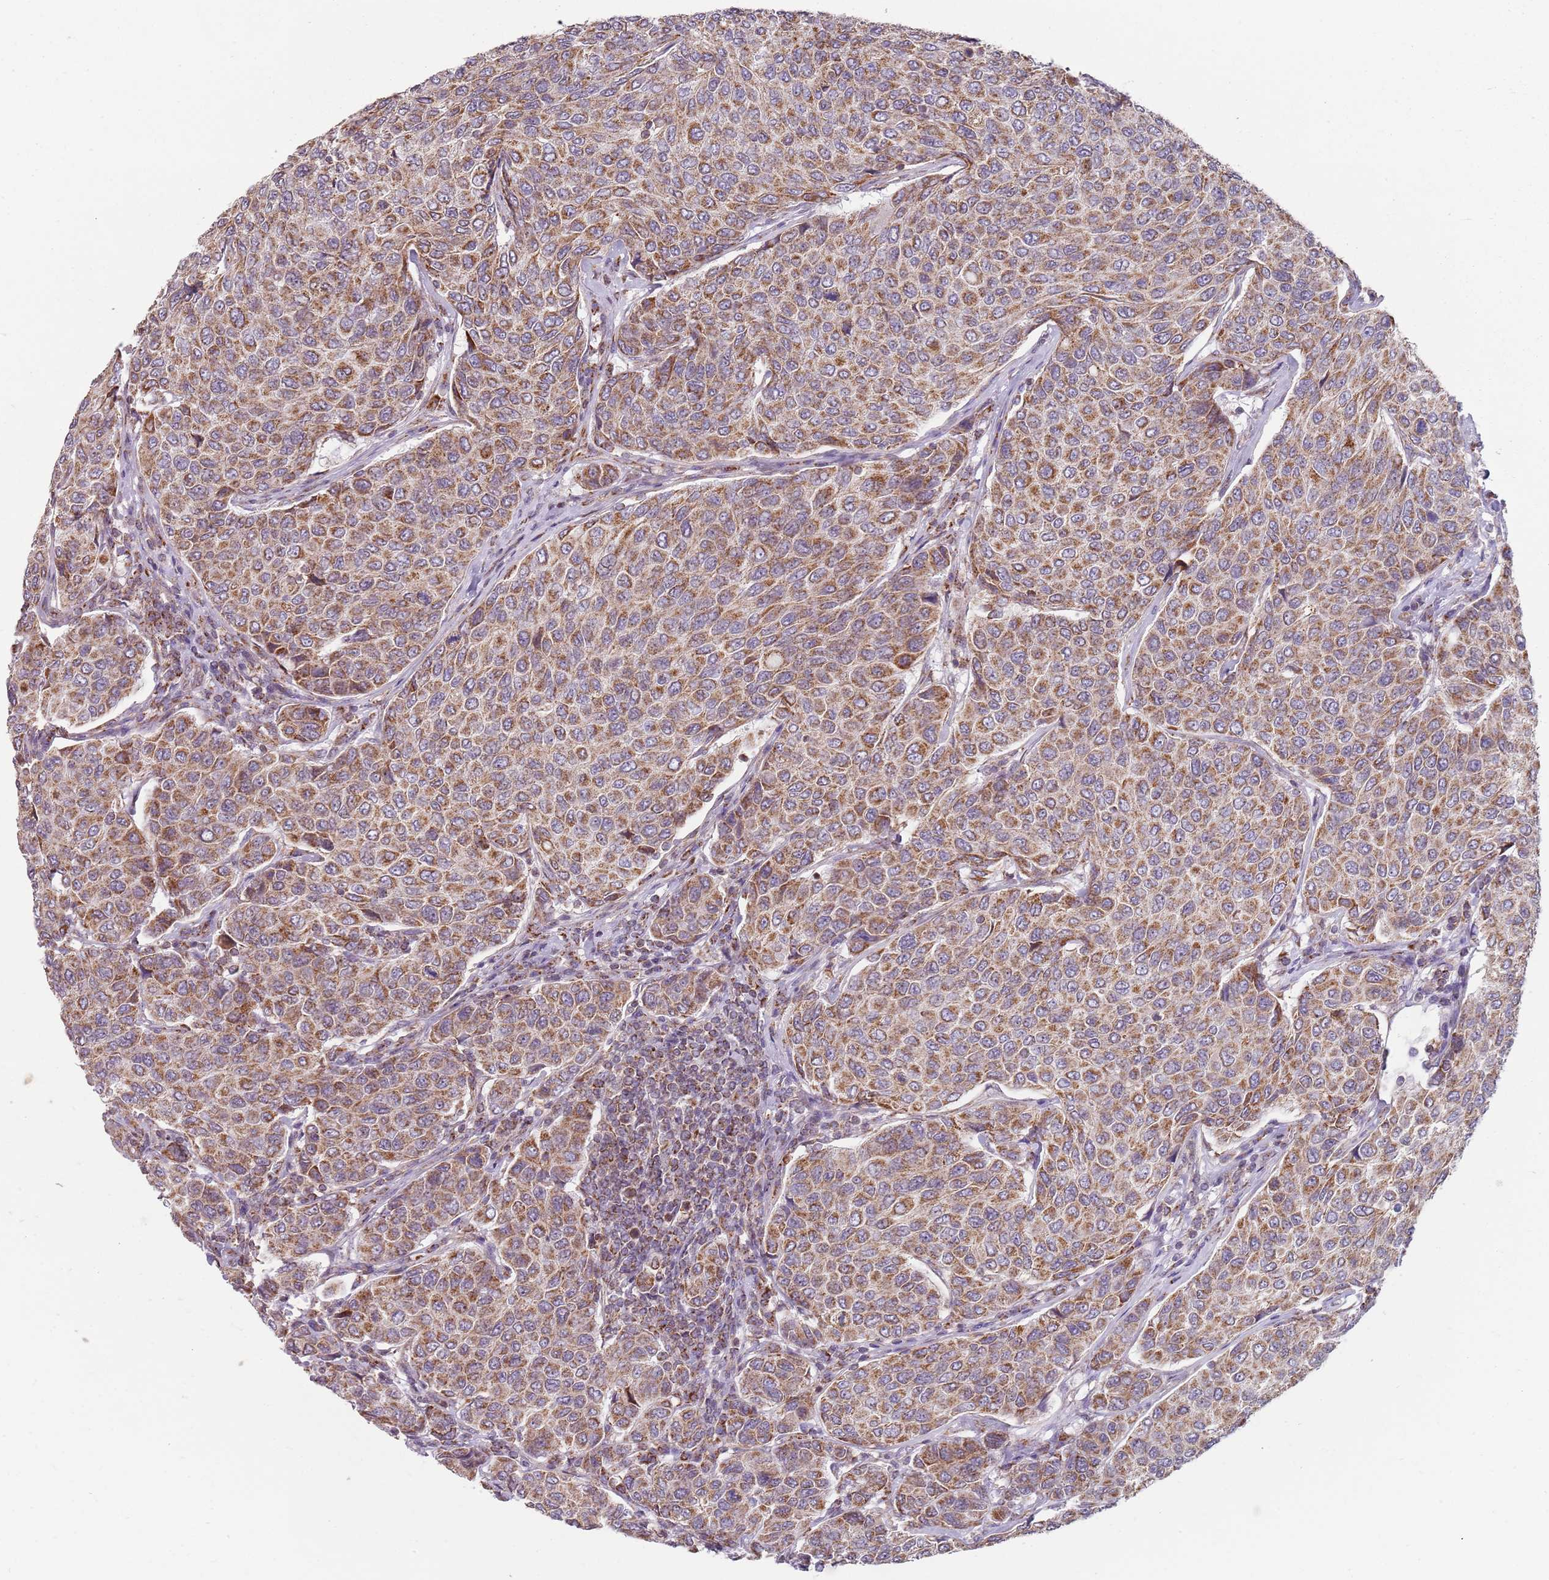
{"staining": {"intensity": "moderate", "quantity": ">75%", "location": "cytoplasmic/membranous"}, "tissue": "breast cancer", "cell_type": "Tumor cells", "image_type": "cancer", "snomed": [{"axis": "morphology", "description": "Duct carcinoma"}, {"axis": "topography", "description": "Breast"}], "caption": "Human breast cancer stained for a protein (brown) exhibits moderate cytoplasmic/membranous positive staining in approximately >75% of tumor cells.", "gene": "GAS8", "patient": {"sex": "female", "age": 55}}